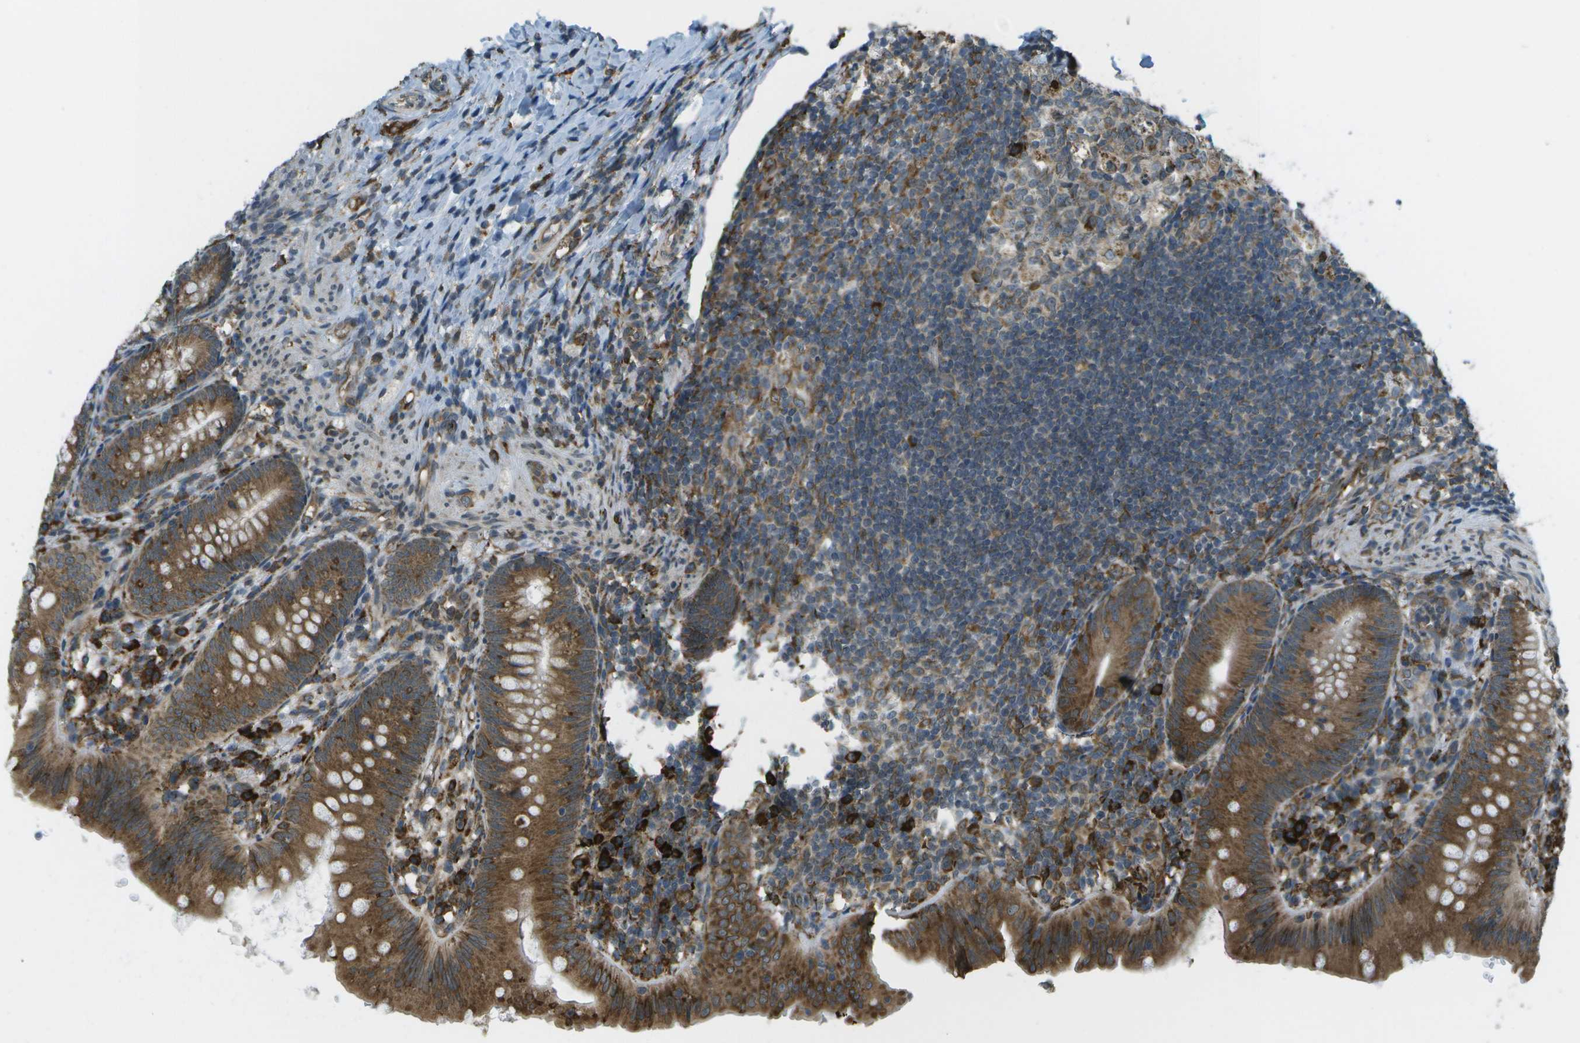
{"staining": {"intensity": "strong", "quantity": ">75%", "location": "cytoplasmic/membranous"}, "tissue": "appendix", "cell_type": "Glandular cells", "image_type": "normal", "snomed": [{"axis": "morphology", "description": "Normal tissue, NOS"}, {"axis": "topography", "description": "Appendix"}], "caption": "Approximately >75% of glandular cells in normal appendix reveal strong cytoplasmic/membranous protein positivity as visualized by brown immunohistochemical staining.", "gene": "USP30", "patient": {"sex": "male", "age": 1}}